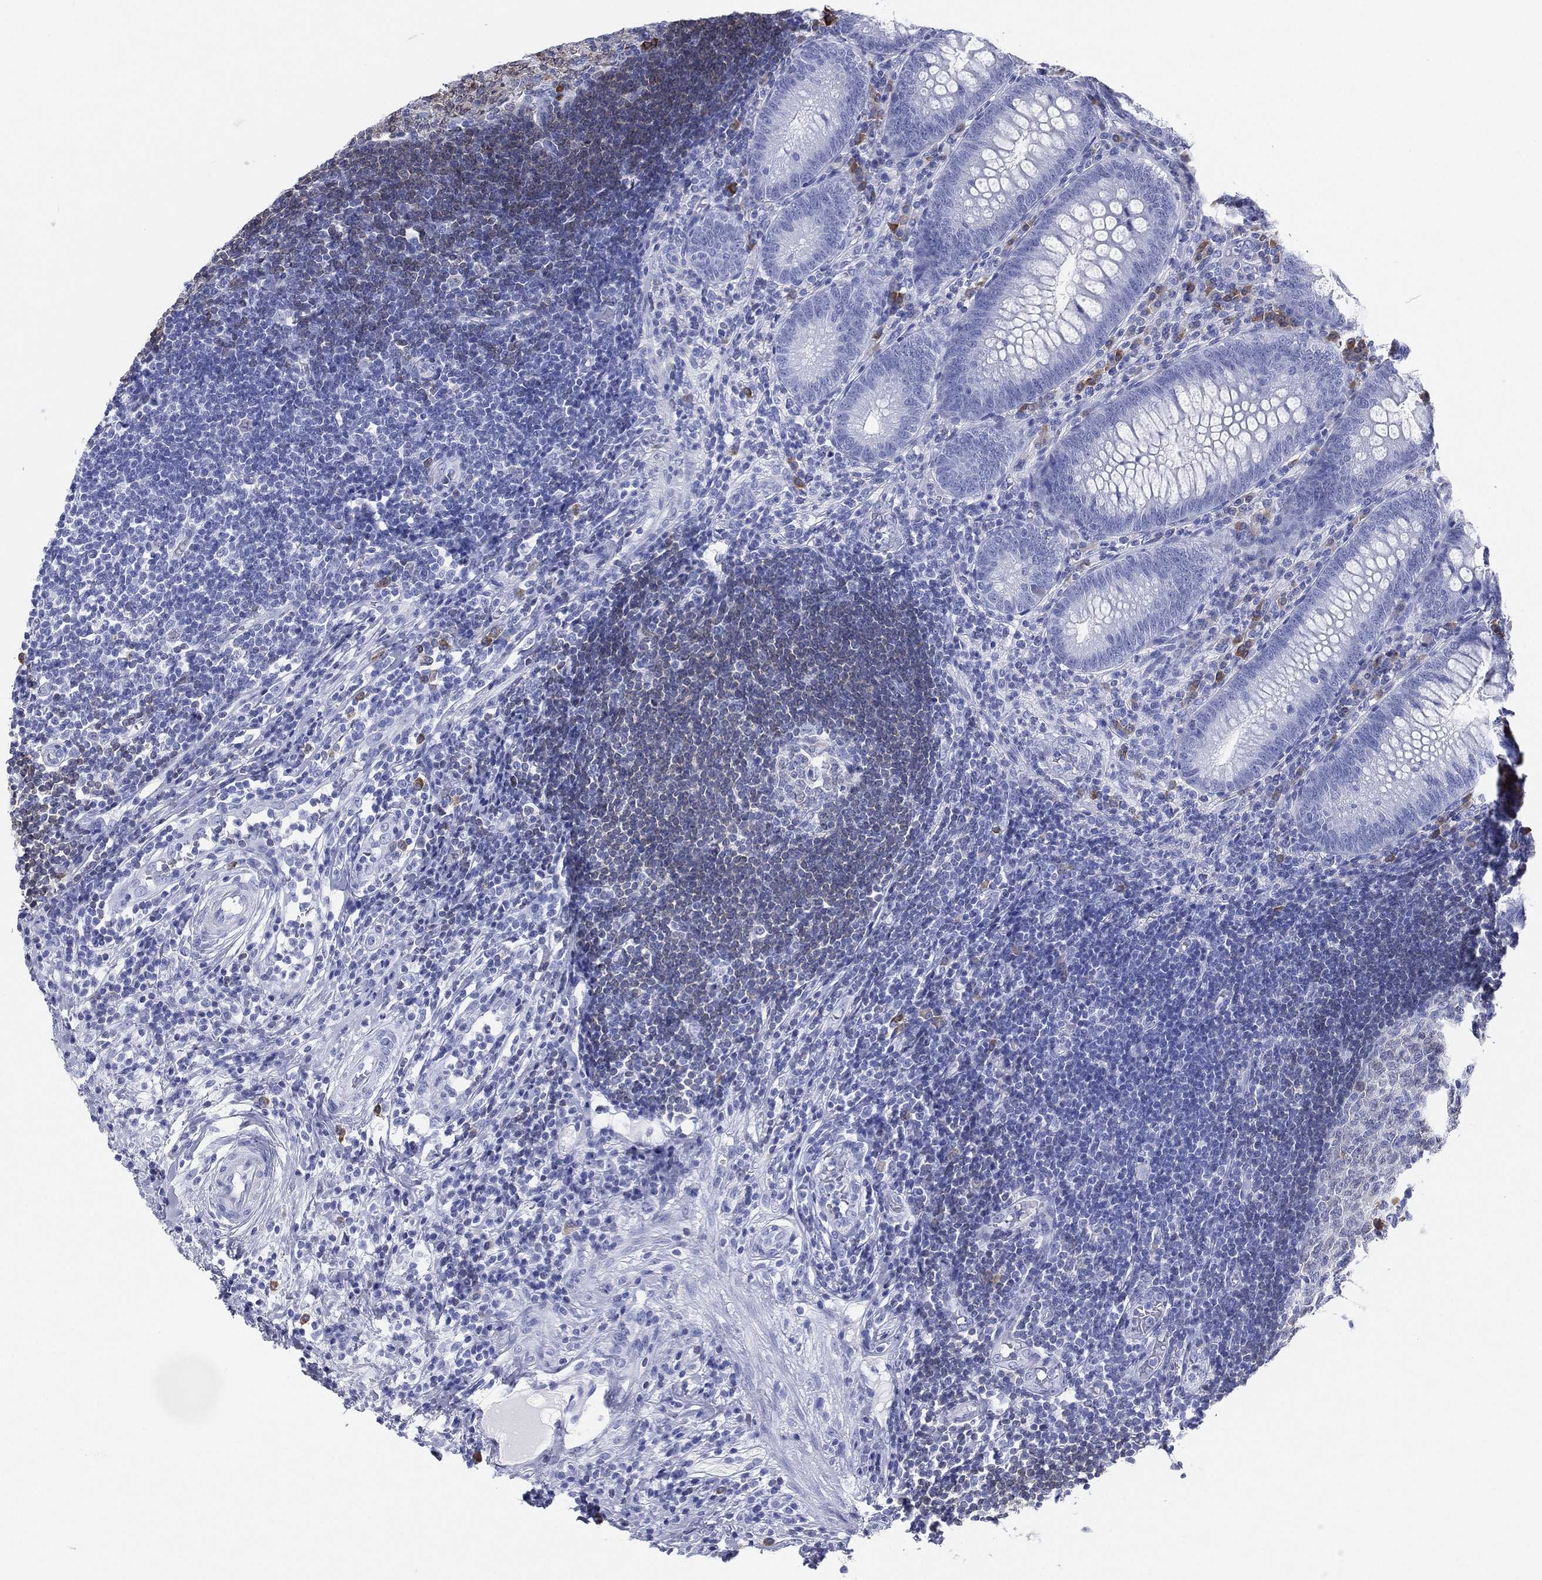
{"staining": {"intensity": "negative", "quantity": "none", "location": "none"}, "tissue": "appendix", "cell_type": "Glandular cells", "image_type": "normal", "snomed": [{"axis": "morphology", "description": "Normal tissue, NOS"}, {"axis": "morphology", "description": "Inflammation, NOS"}, {"axis": "topography", "description": "Appendix"}], "caption": "This is an IHC image of normal appendix. There is no positivity in glandular cells.", "gene": "CD79A", "patient": {"sex": "male", "age": 16}}